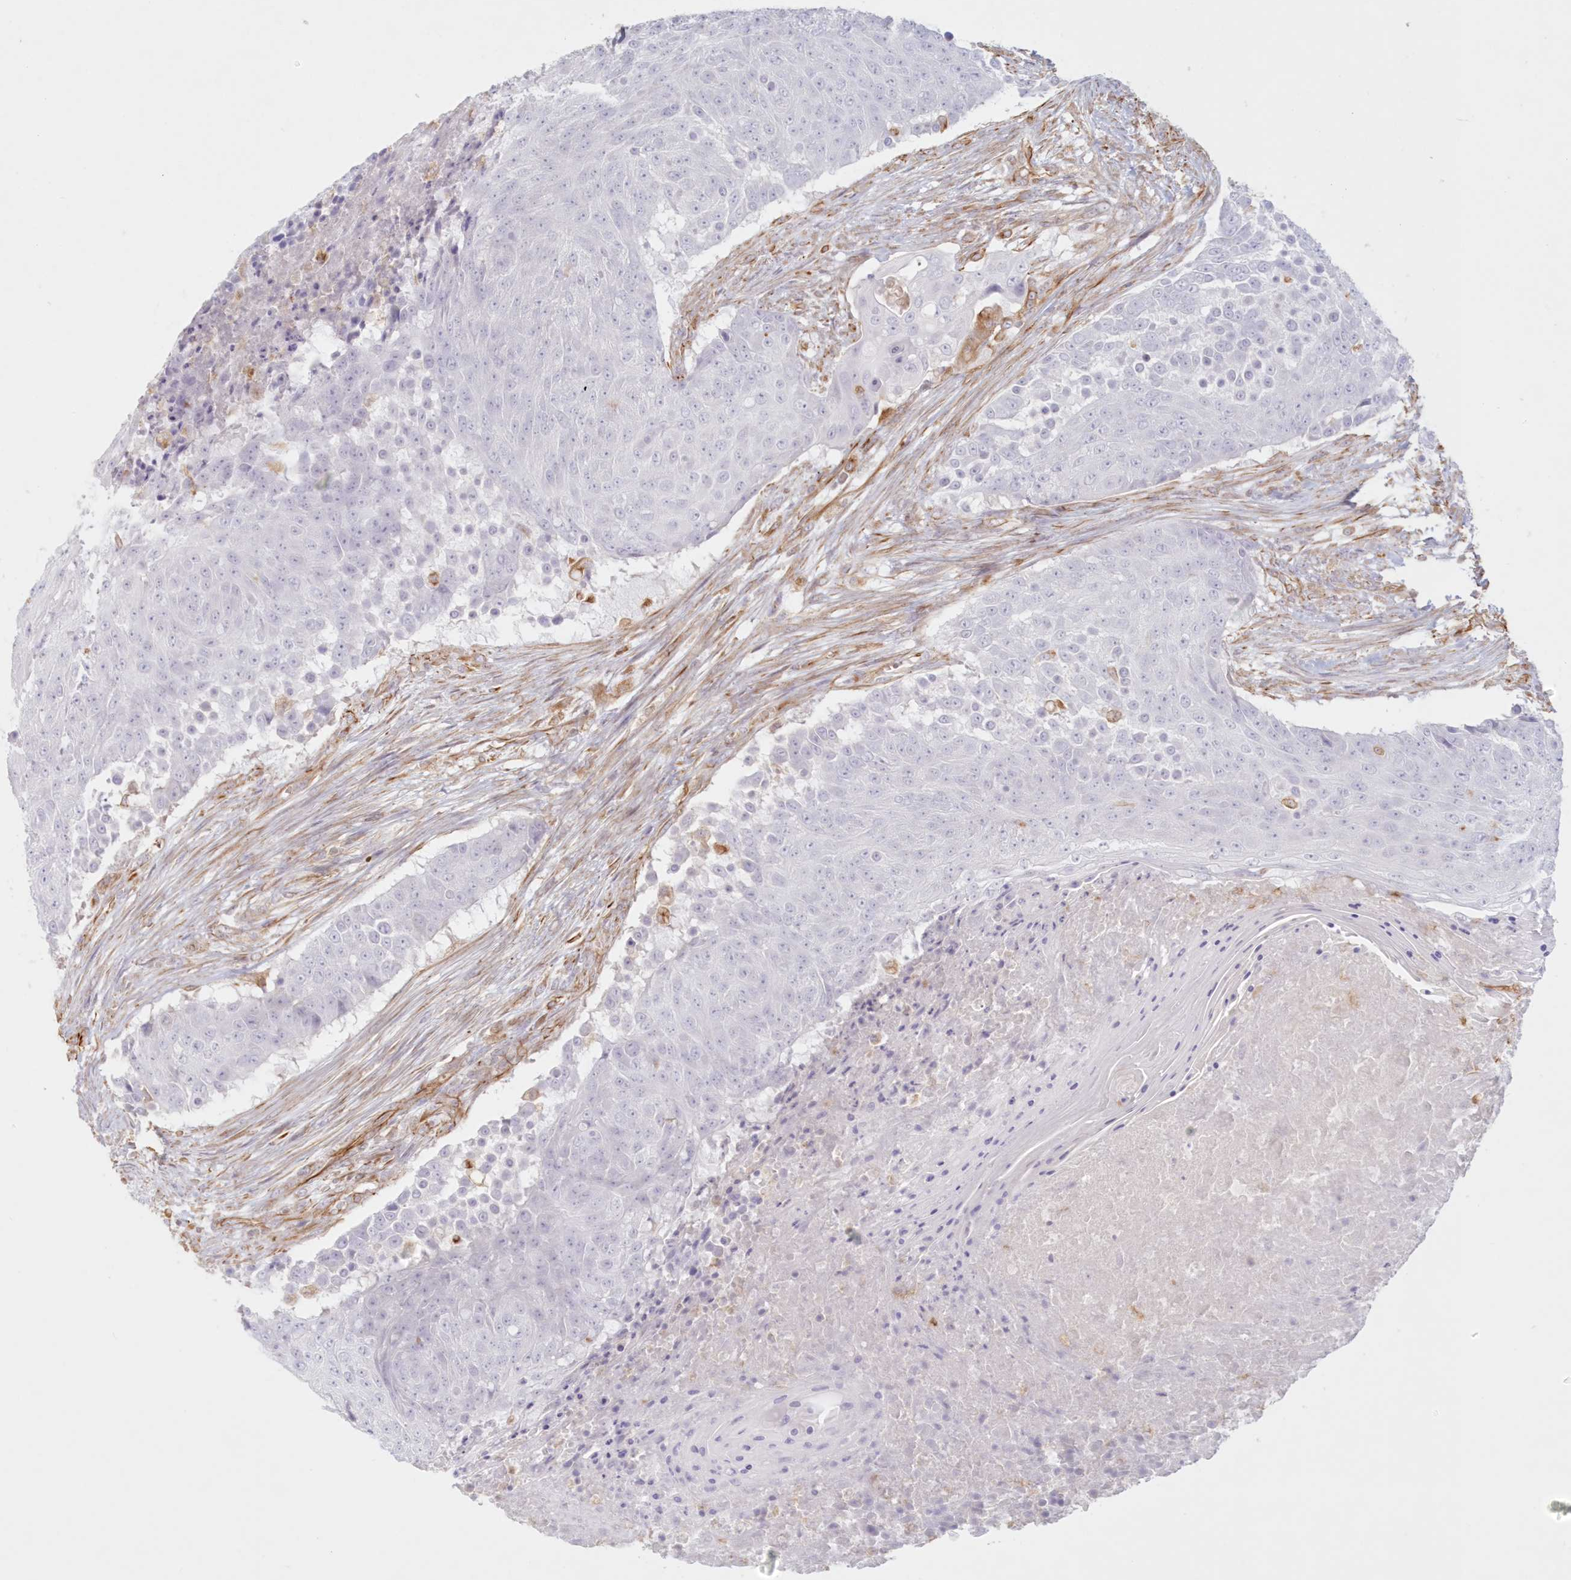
{"staining": {"intensity": "negative", "quantity": "none", "location": "none"}, "tissue": "urothelial cancer", "cell_type": "Tumor cells", "image_type": "cancer", "snomed": [{"axis": "morphology", "description": "Urothelial carcinoma, High grade"}, {"axis": "topography", "description": "Urinary bladder"}], "caption": "Protein analysis of high-grade urothelial carcinoma displays no significant expression in tumor cells.", "gene": "DMRTB1", "patient": {"sex": "female", "age": 63}}